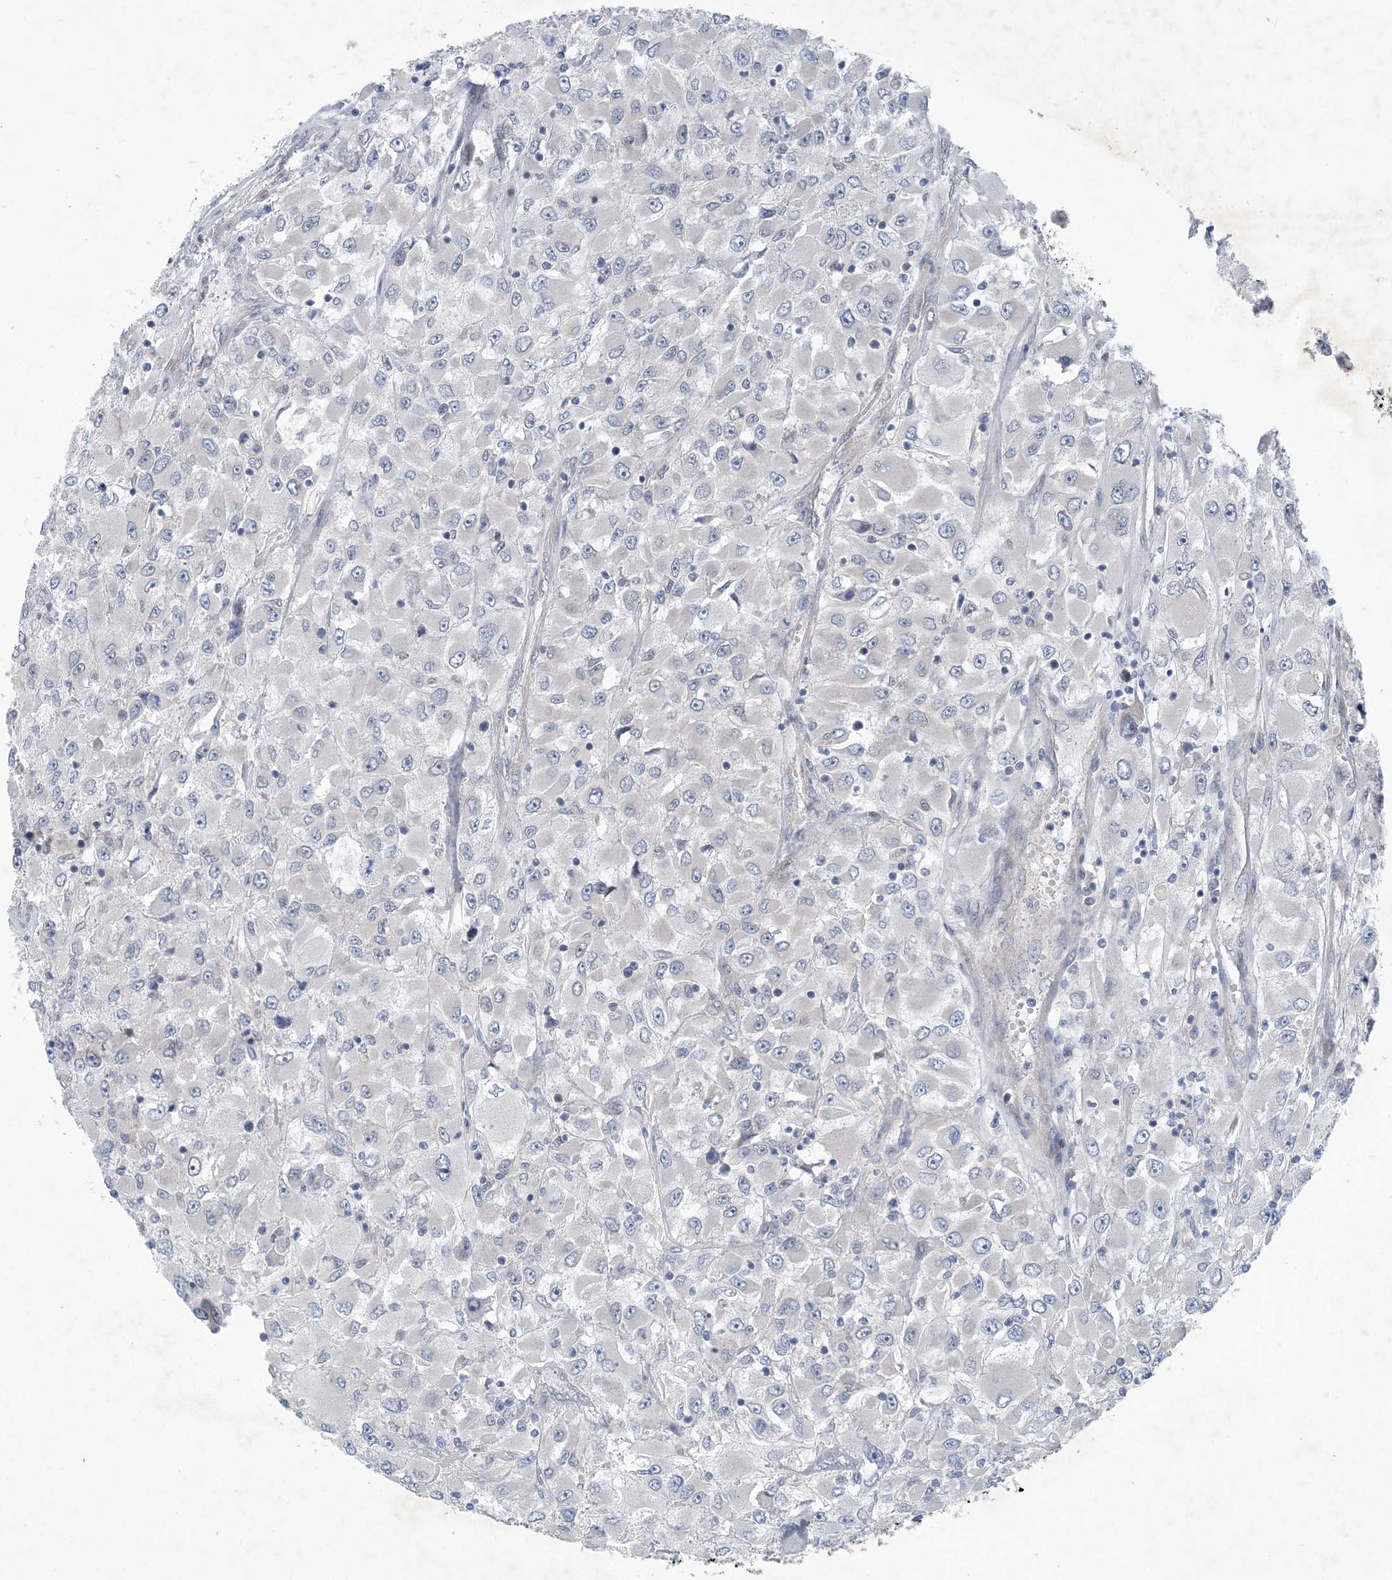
{"staining": {"intensity": "negative", "quantity": "none", "location": "none"}, "tissue": "renal cancer", "cell_type": "Tumor cells", "image_type": "cancer", "snomed": [{"axis": "morphology", "description": "Adenocarcinoma, NOS"}, {"axis": "topography", "description": "Kidney"}], "caption": "Tumor cells are negative for protein expression in human renal adenocarcinoma.", "gene": "HIKESHI", "patient": {"sex": "female", "age": 52}}